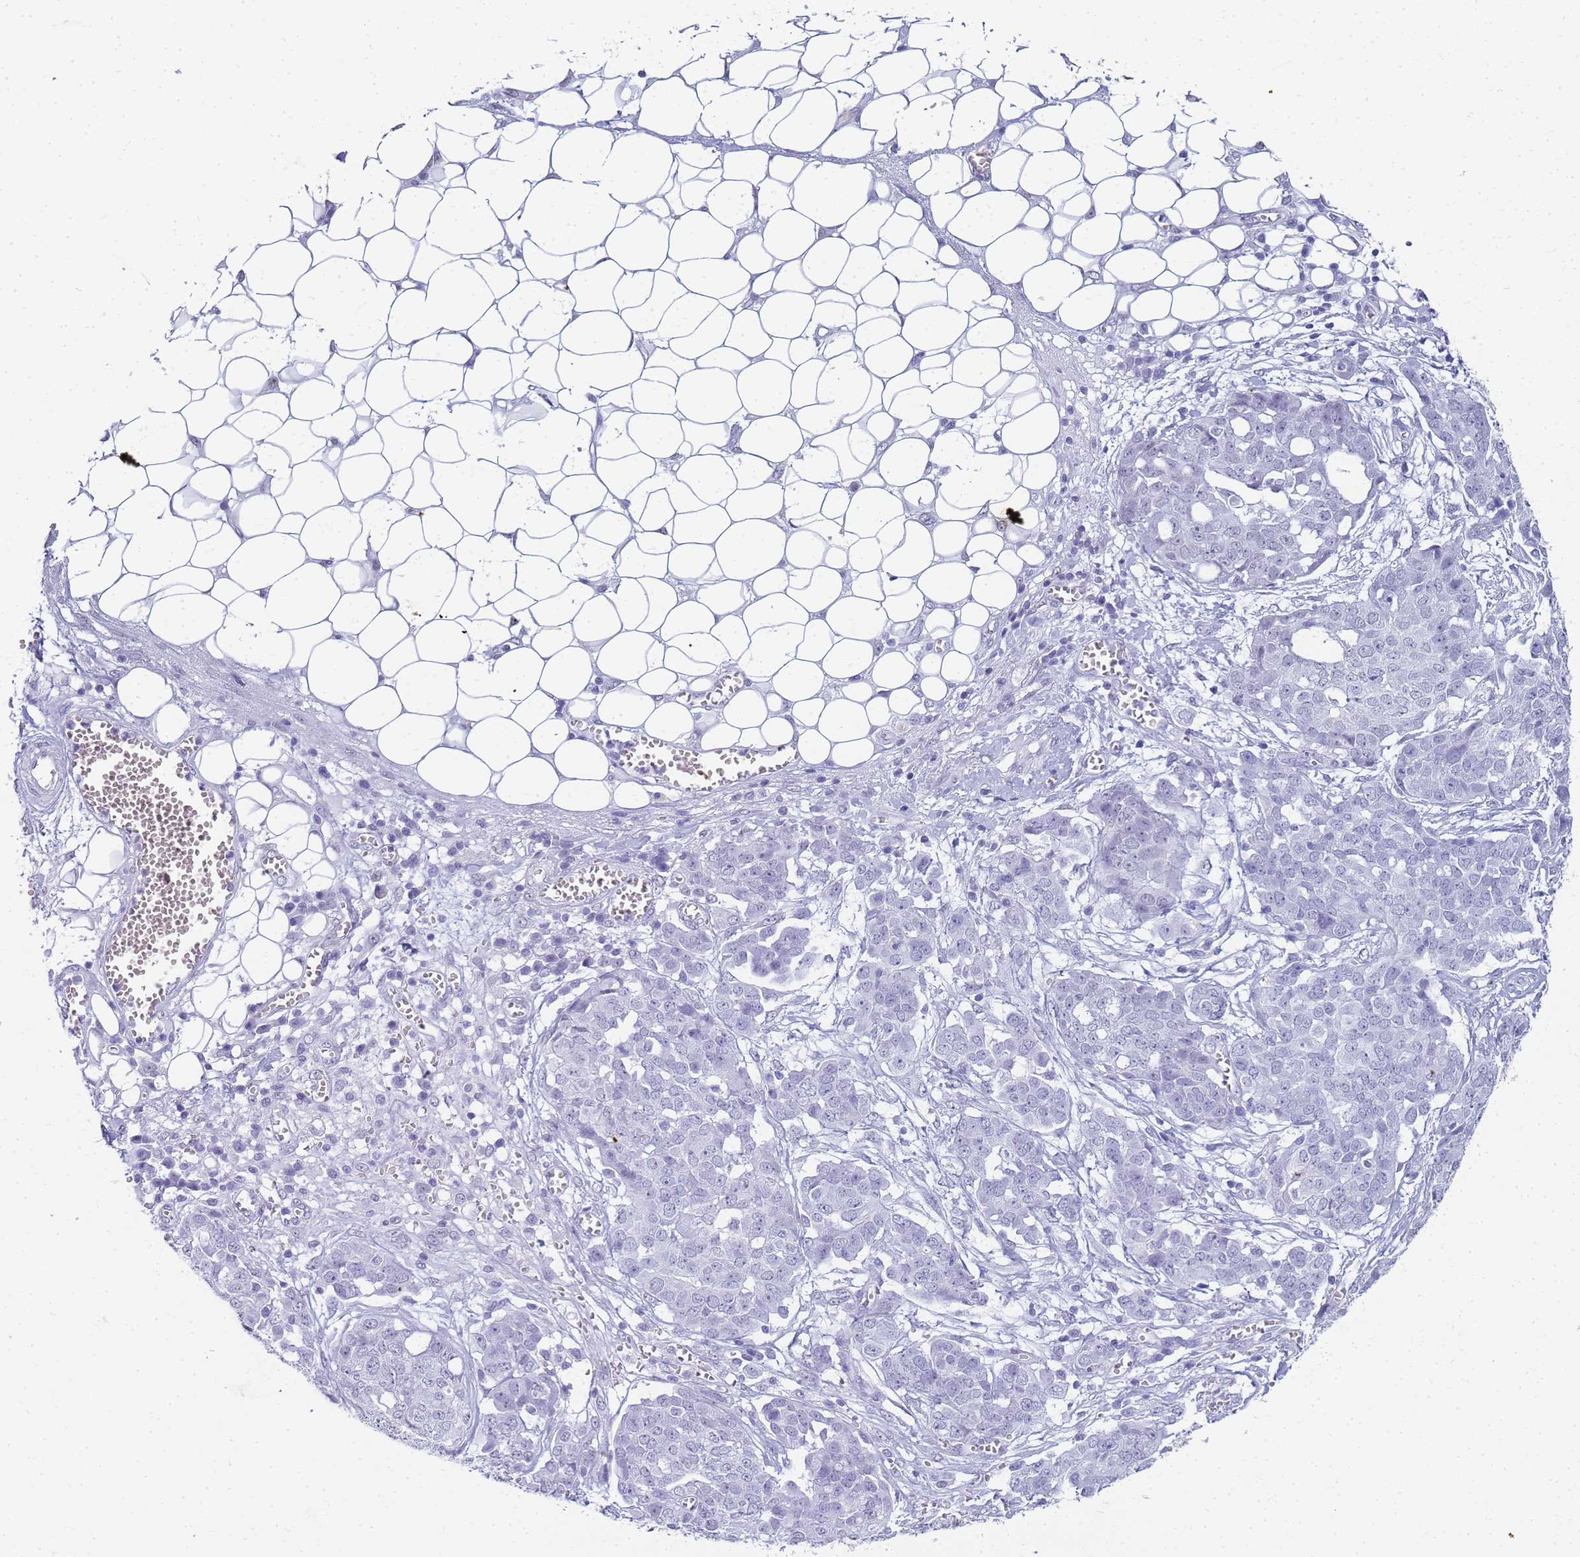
{"staining": {"intensity": "negative", "quantity": "none", "location": "none"}, "tissue": "ovarian cancer", "cell_type": "Tumor cells", "image_type": "cancer", "snomed": [{"axis": "morphology", "description": "Cystadenocarcinoma, serous, NOS"}, {"axis": "topography", "description": "Soft tissue"}, {"axis": "topography", "description": "Ovary"}], "caption": "Ovarian cancer was stained to show a protein in brown. There is no significant staining in tumor cells.", "gene": "SLC7A9", "patient": {"sex": "female", "age": 57}}